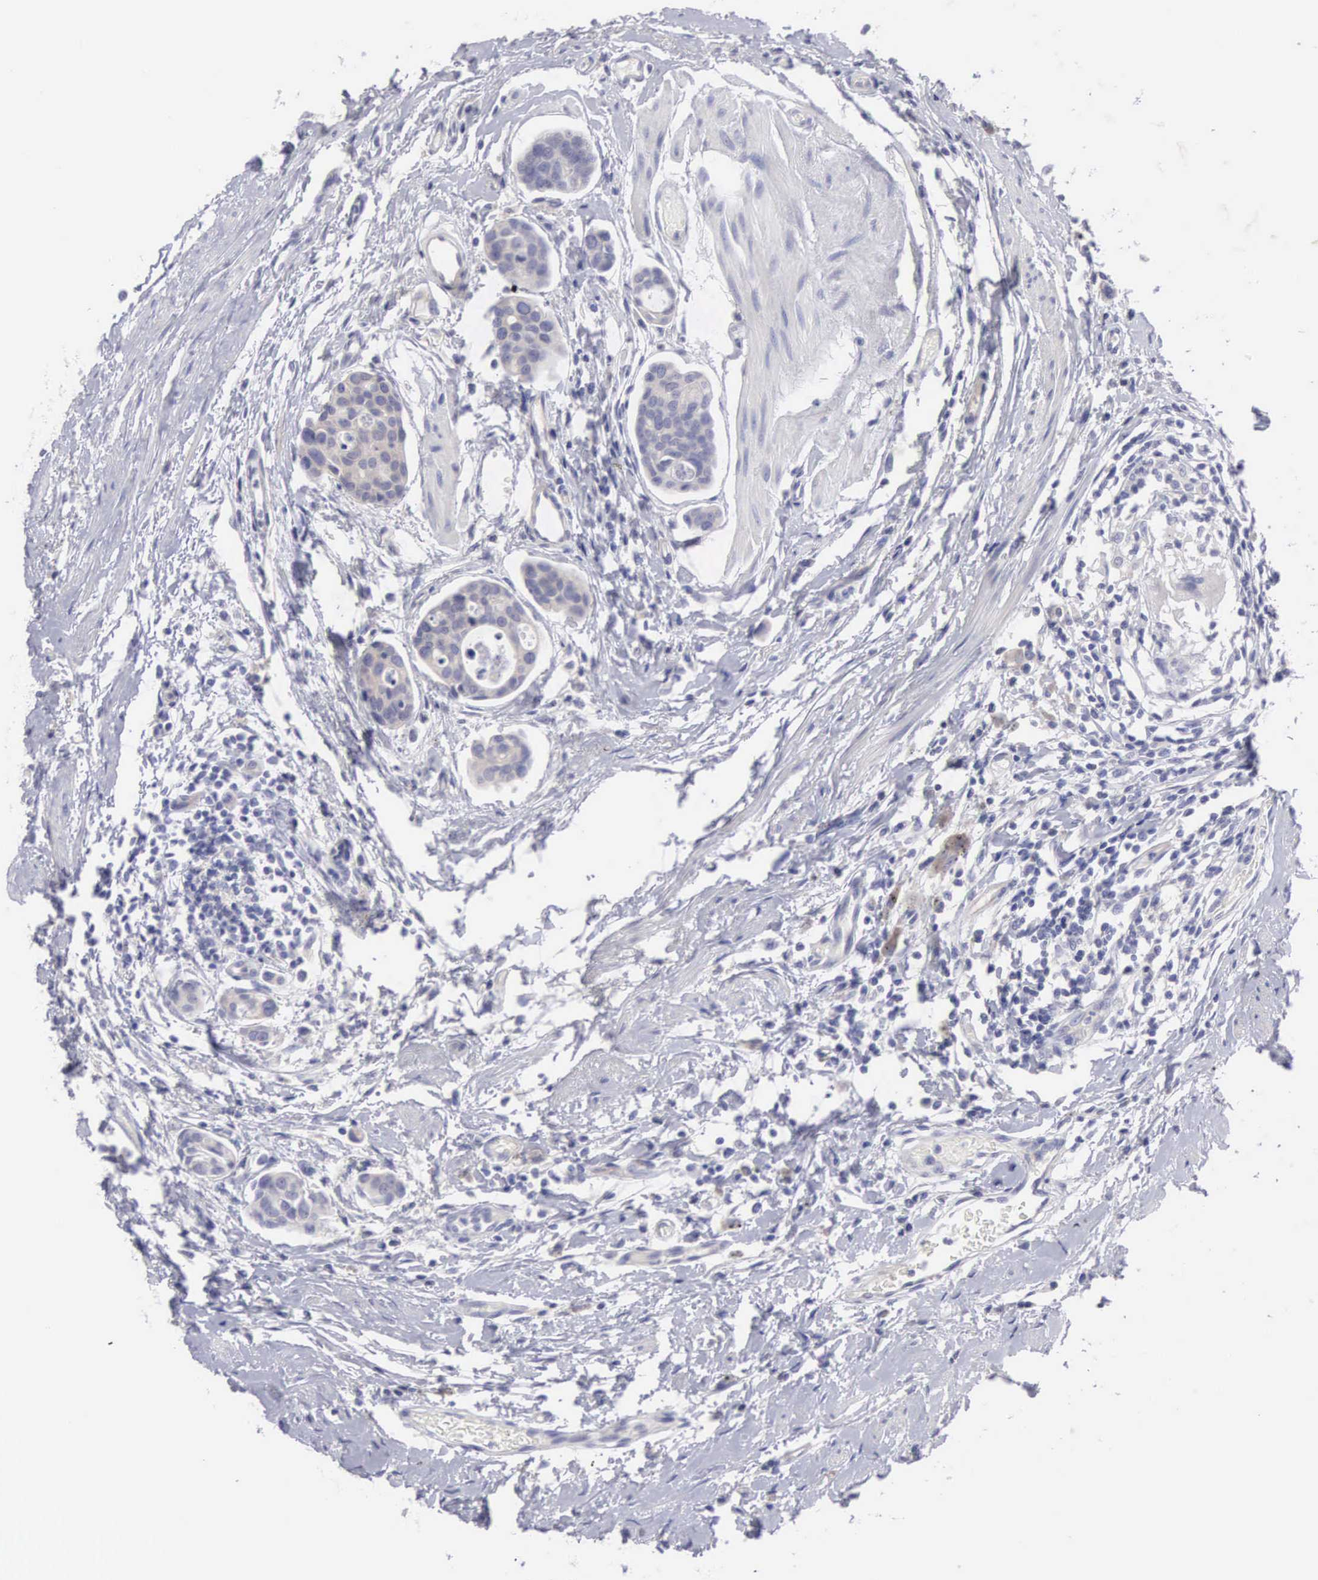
{"staining": {"intensity": "negative", "quantity": "none", "location": "none"}, "tissue": "urothelial cancer", "cell_type": "Tumor cells", "image_type": "cancer", "snomed": [{"axis": "morphology", "description": "Urothelial carcinoma, High grade"}, {"axis": "topography", "description": "Urinary bladder"}], "caption": "IHC image of high-grade urothelial carcinoma stained for a protein (brown), which displays no expression in tumor cells.", "gene": "SLITRK4", "patient": {"sex": "male", "age": 78}}